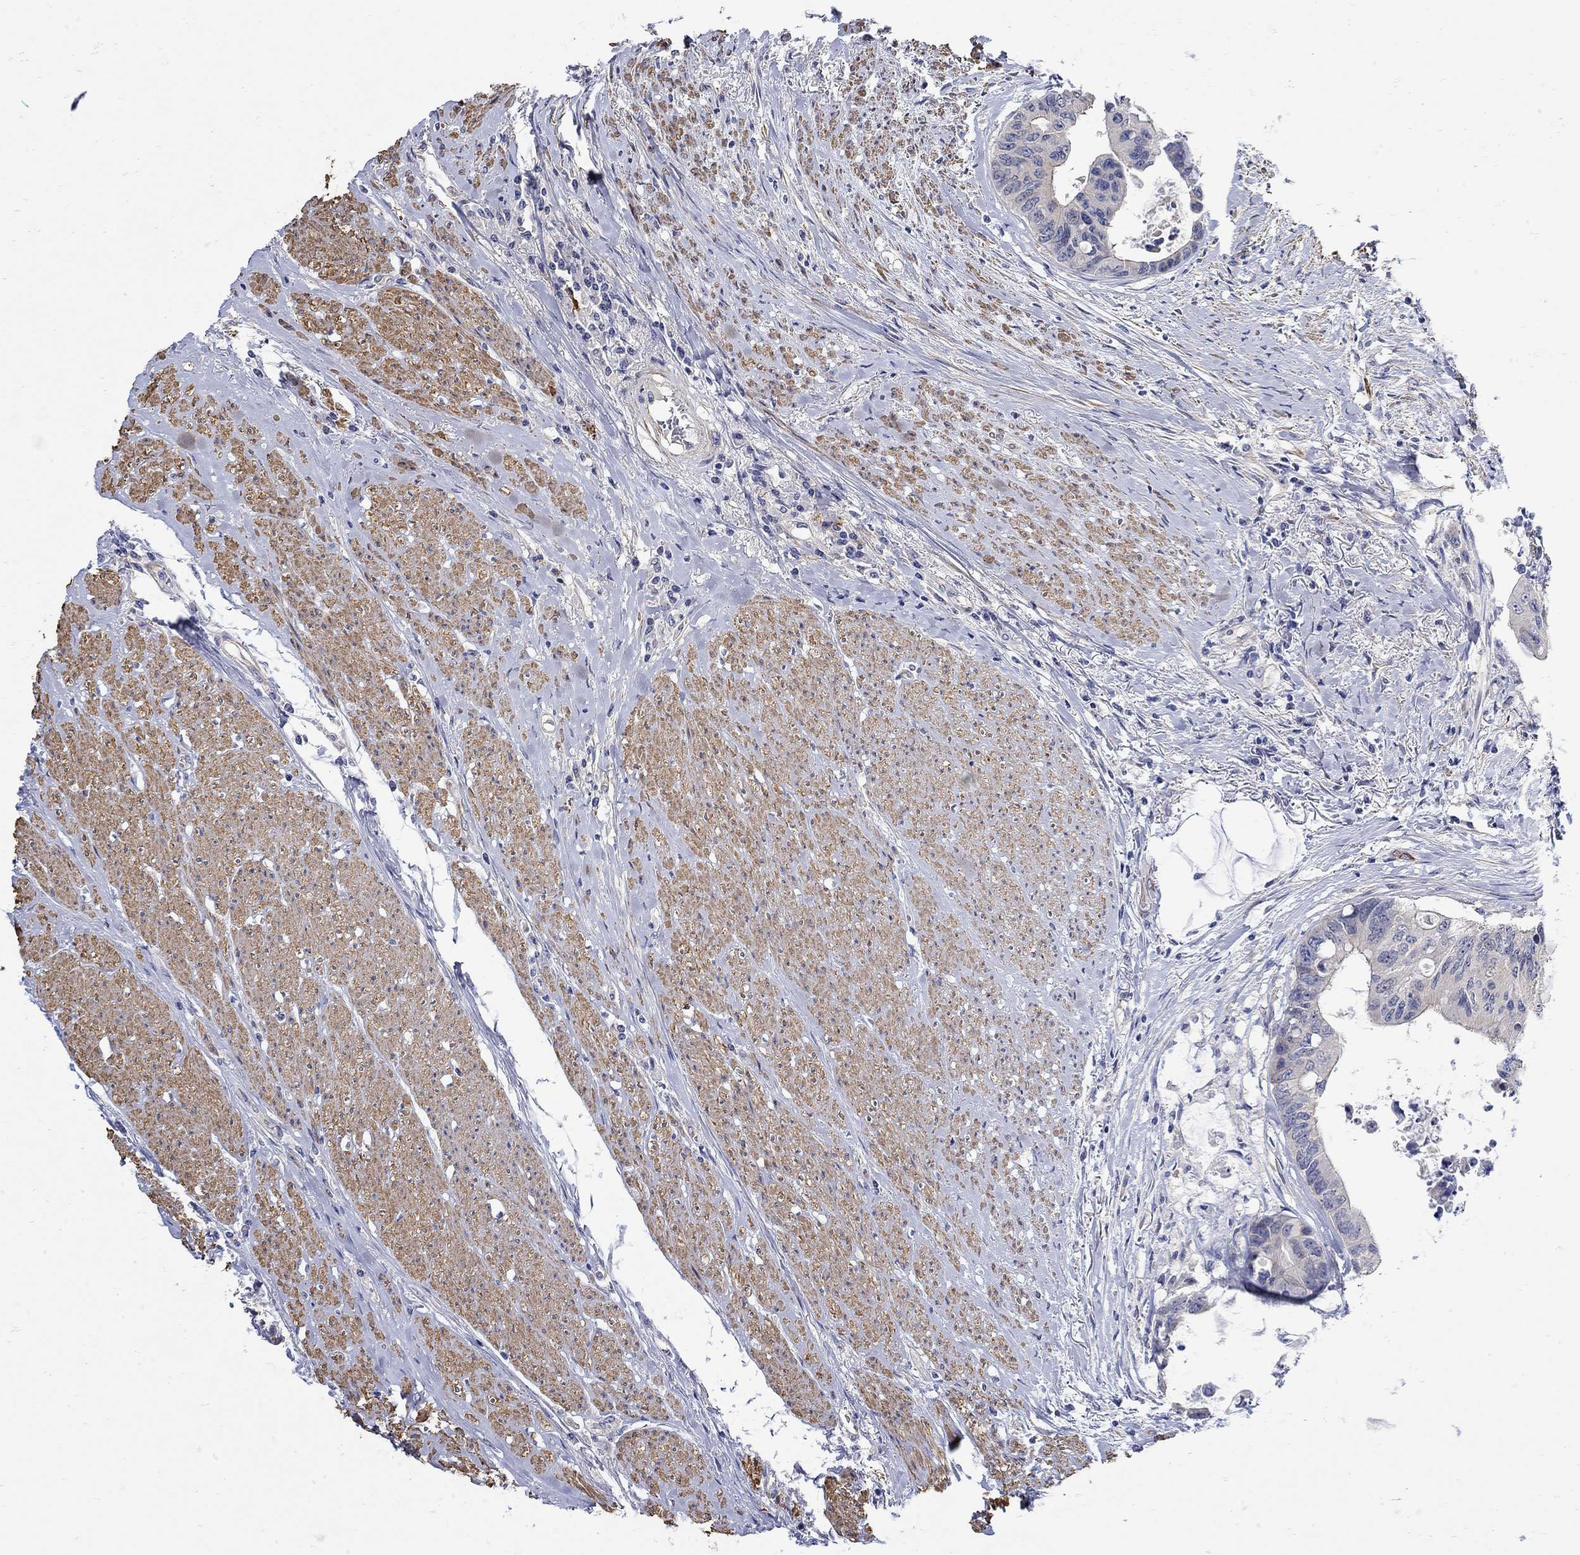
{"staining": {"intensity": "weak", "quantity": "<25%", "location": "cytoplasmic/membranous"}, "tissue": "colorectal cancer", "cell_type": "Tumor cells", "image_type": "cancer", "snomed": [{"axis": "morphology", "description": "Adenocarcinoma, NOS"}, {"axis": "topography", "description": "Rectum"}], "caption": "Adenocarcinoma (colorectal) was stained to show a protein in brown. There is no significant expression in tumor cells.", "gene": "SCN7A", "patient": {"sex": "male", "age": 59}}